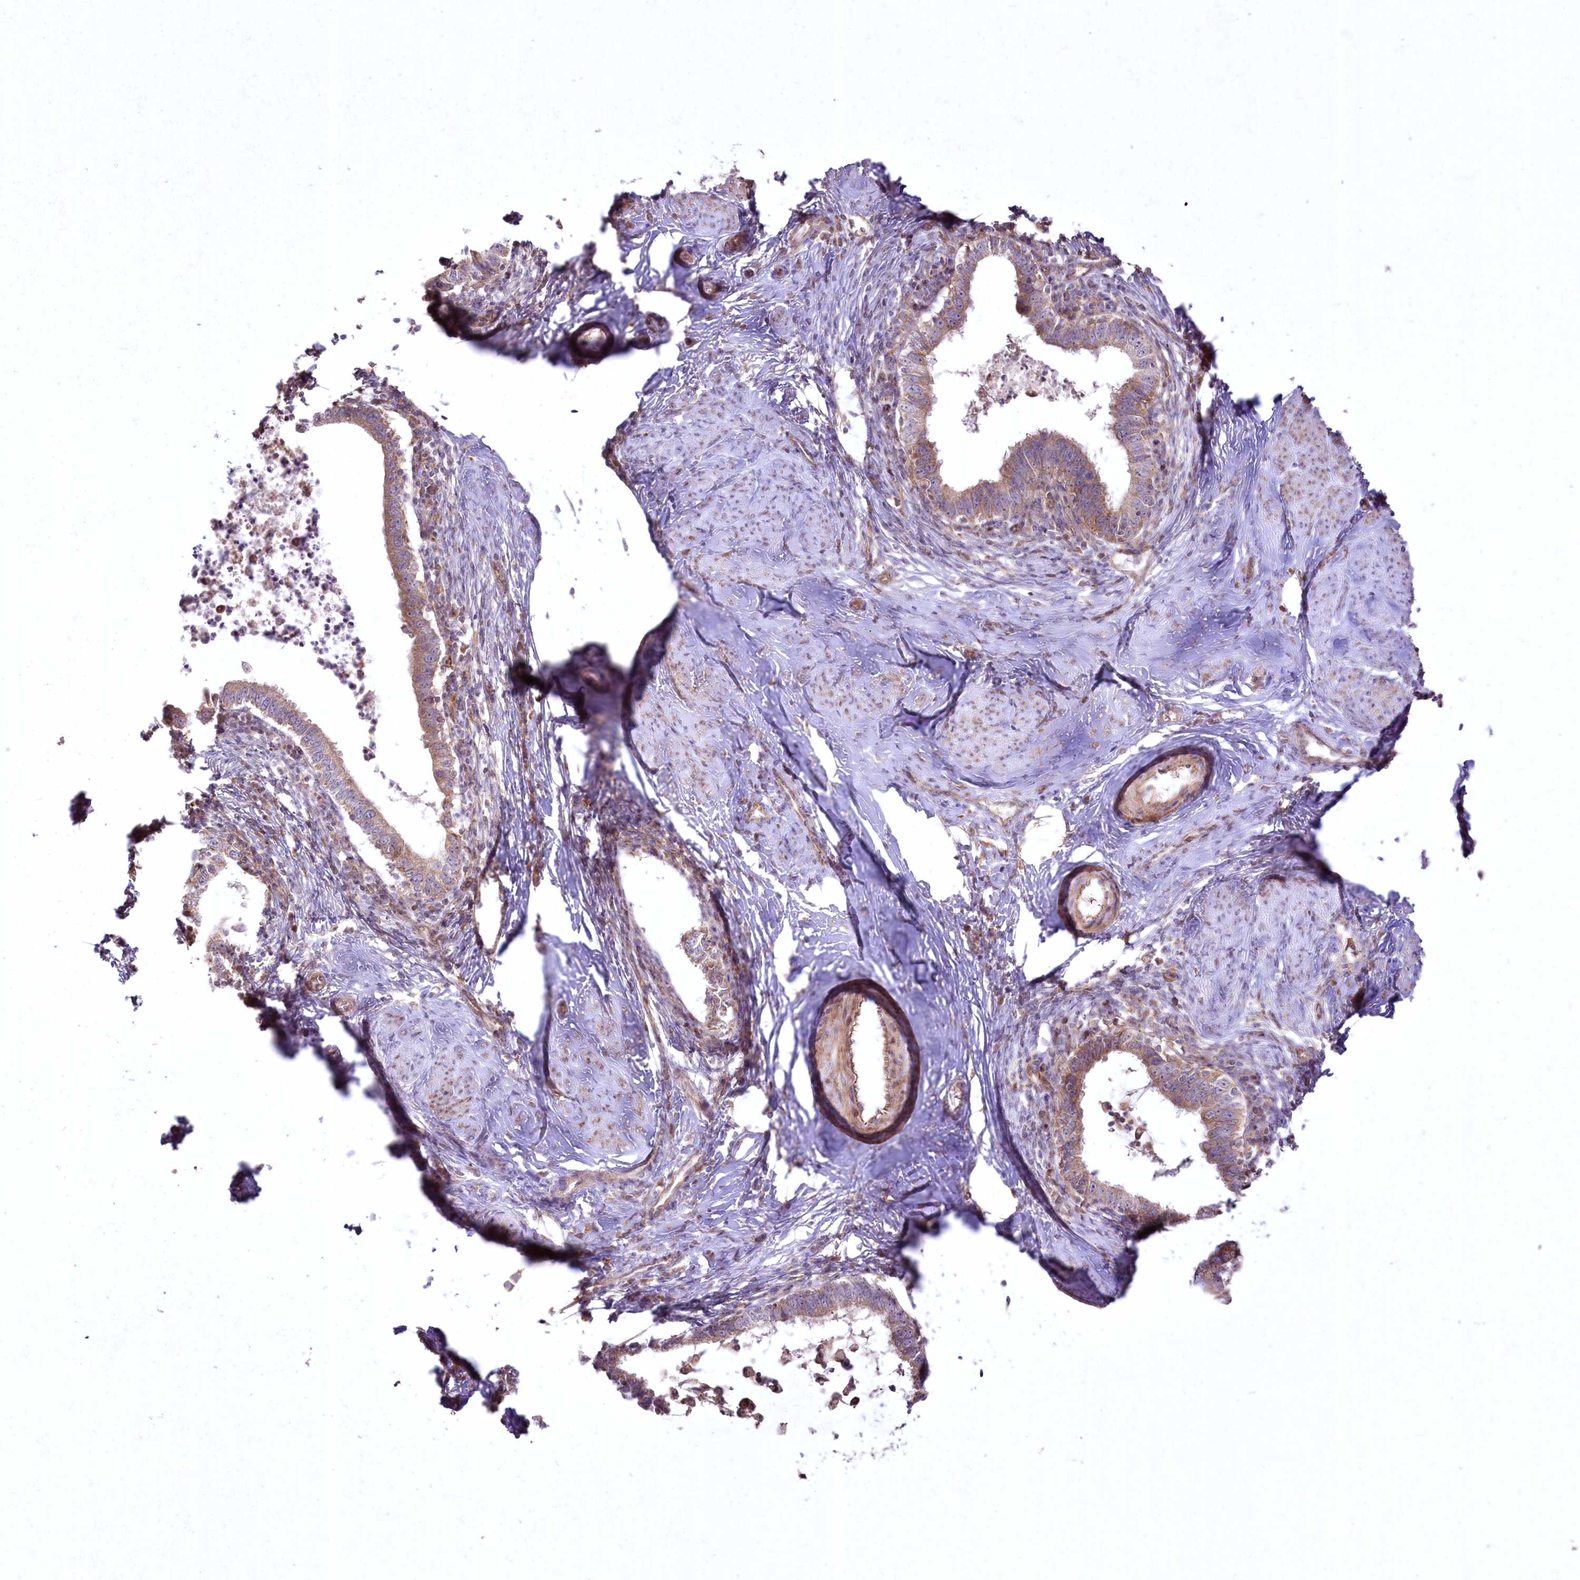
{"staining": {"intensity": "moderate", "quantity": ">75%", "location": "cytoplasmic/membranous"}, "tissue": "cervical cancer", "cell_type": "Tumor cells", "image_type": "cancer", "snomed": [{"axis": "morphology", "description": "Adenocarcinoma, NOS"}, {"axis": "topography", "description": "Cervix"}], "caption": "Immunohistochemistry (IHC) (DAB (3,3'-diaminobenzidine)) staining of human cervical cancer (adenocarcinoma) shows moderate cytoplasmic/membranous protein positivity in approximately >75% of tumor cells. (IHC, brightfield microscopy, high magnification).", "gene": "SH3TC1", "patient": {"sex": "female", "age": 36}}